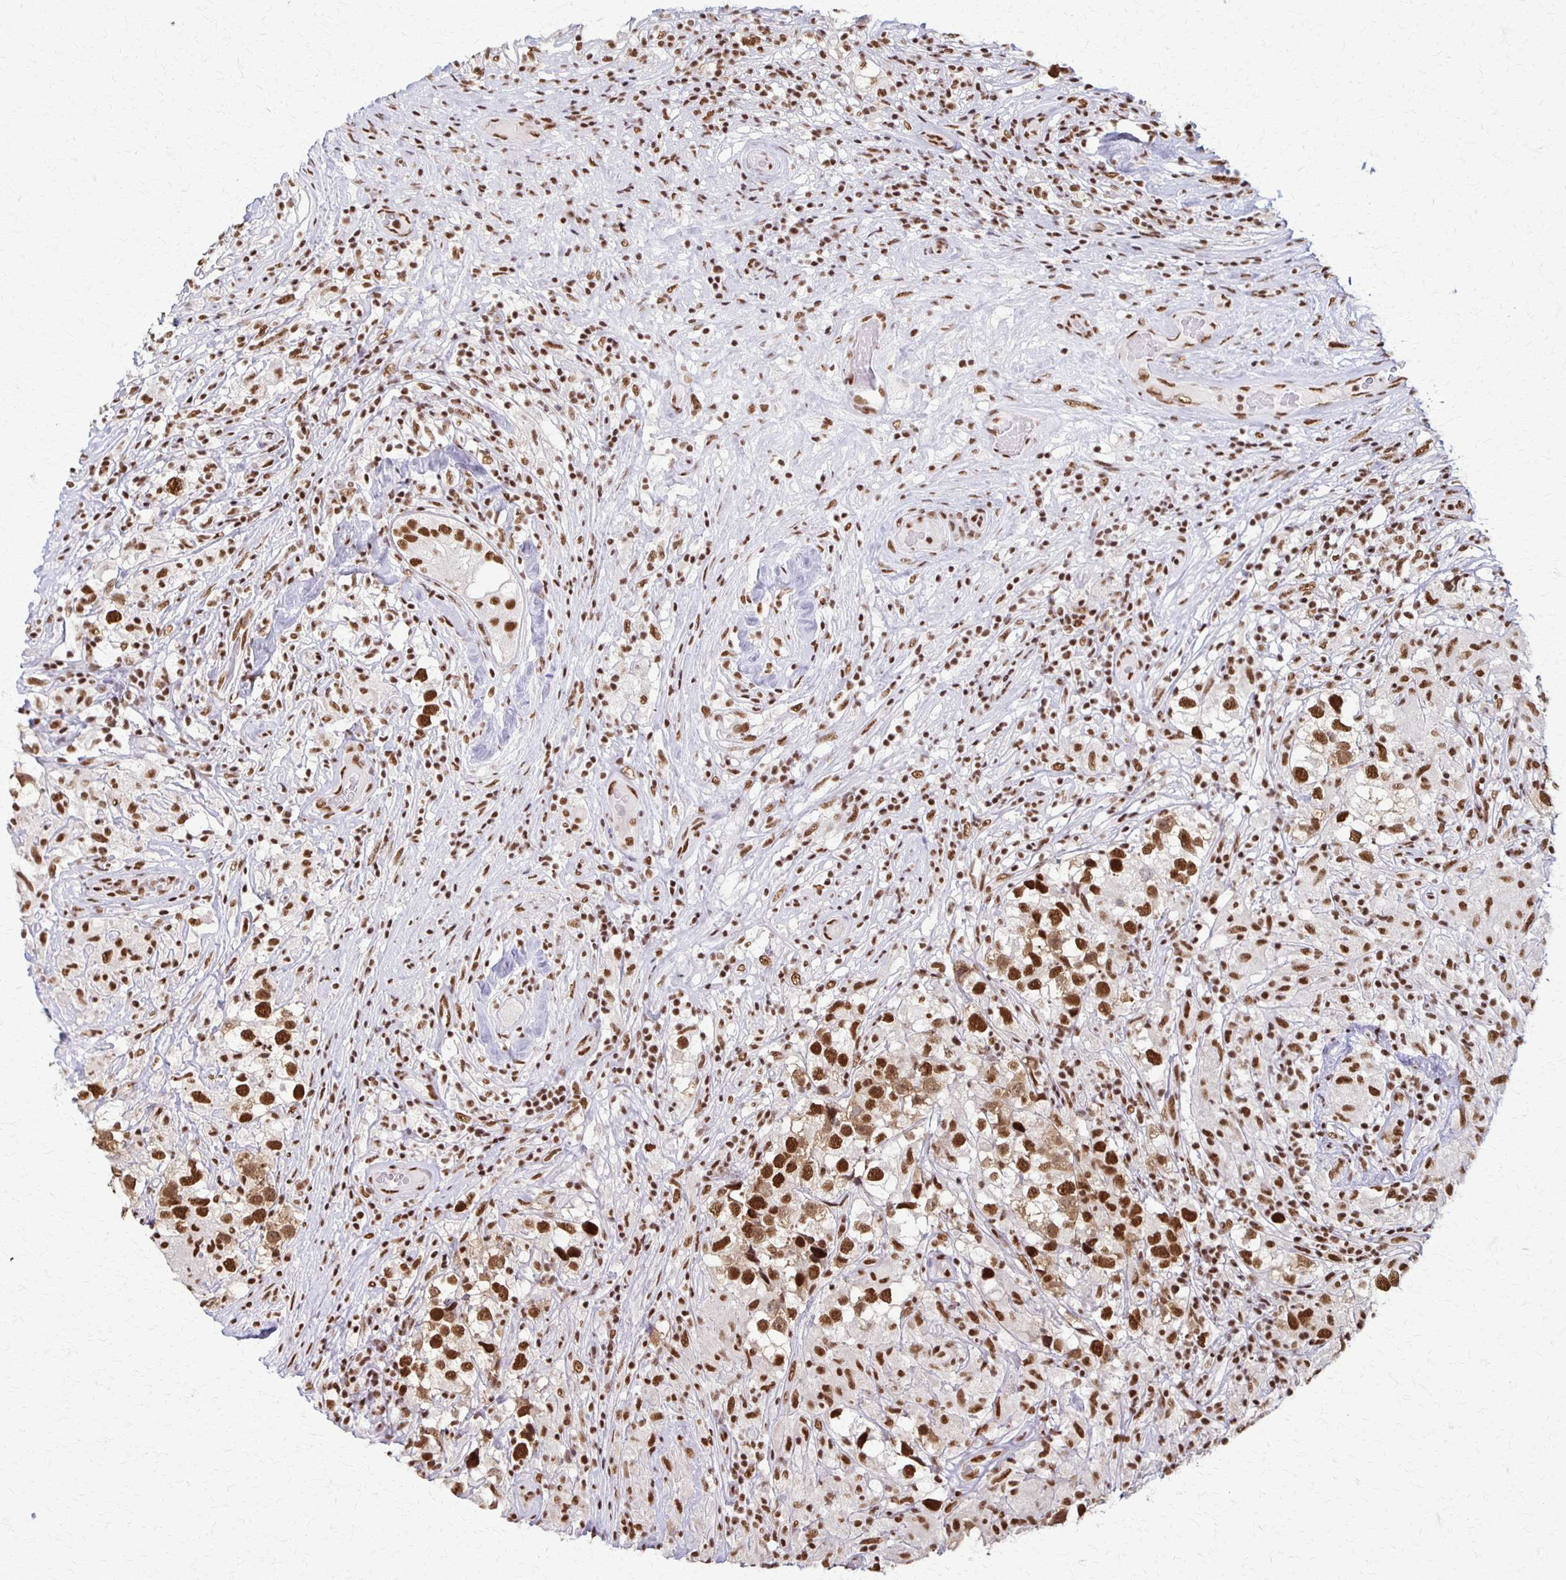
{"staining": {"intensity": "strong", "quantity": ">75%", "location": "nuclear"}, "tissue": "testis cancer", "cell_type": "Tumor cells", "image_type": "cancer", "snomed": [{"axis": "morphology", "description": "Seminoma, NOS"}, {"axis": "topography", "description": "Testis"}], "caption": "Protein expression analysis of testis cancer shows strong nuclear expression in about >75% of tumor cells.", "gene": "XRCC6", "patient": {"sex": "male", "age": 46}}